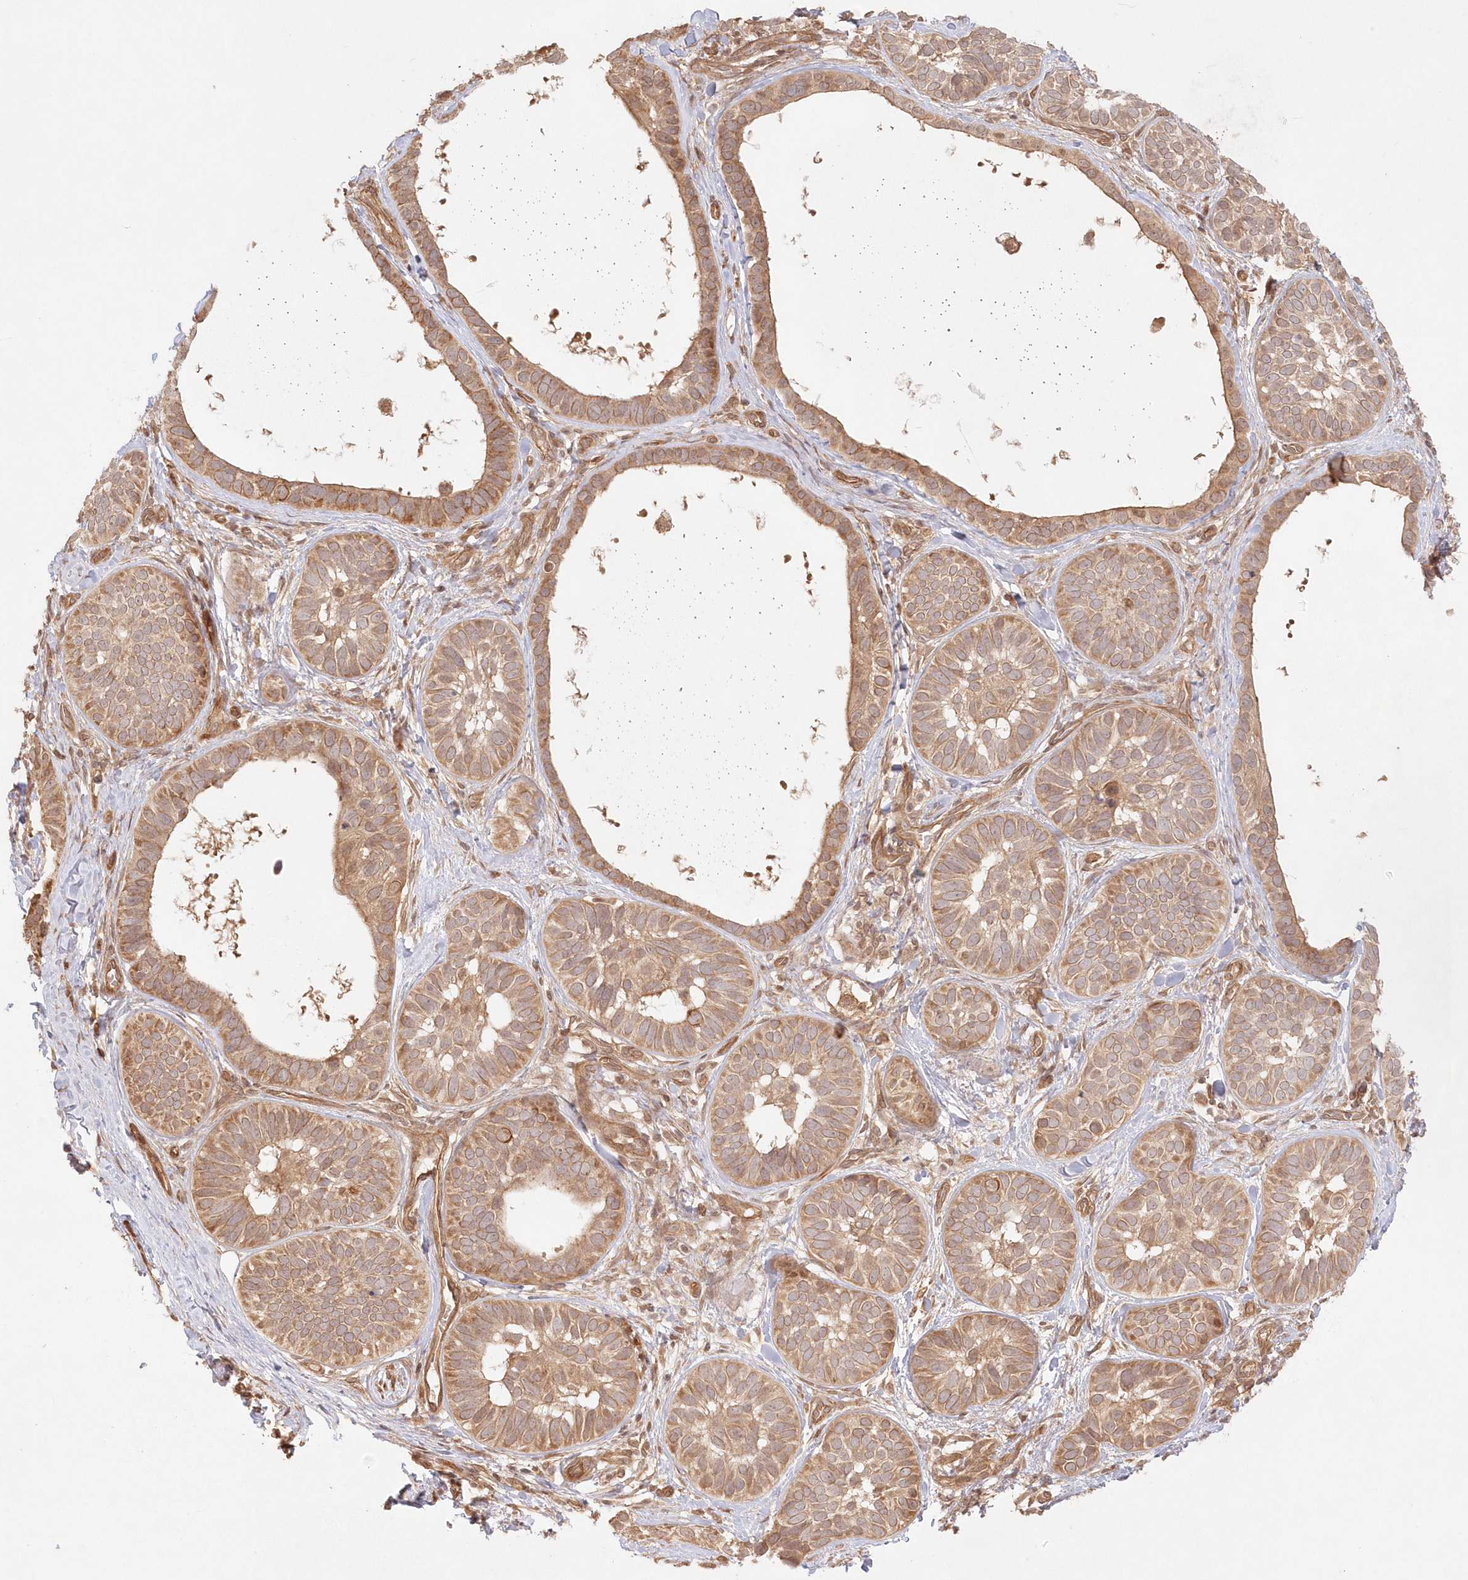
{"staining": {"intensity": "moderate", "quantity": ">75%", "location": "cytoplasmic/membranous"}, "tissue": "skin cancer", "cell_type": "Tumor cells", "image_type": "cancer", "snomed": [{"axis": "morphology", "description": "Basal cell carcinoma"}, {"axis": "topography", "description": "Skin"}], "caption": "Moderate cytoplasmic/membranous positivity is appreciated in approximately >75% of tumor cells in basal cell carcinoma (skin).", "gene": "KIAA0232", "patient": {"sex": "male", "age": 62}}